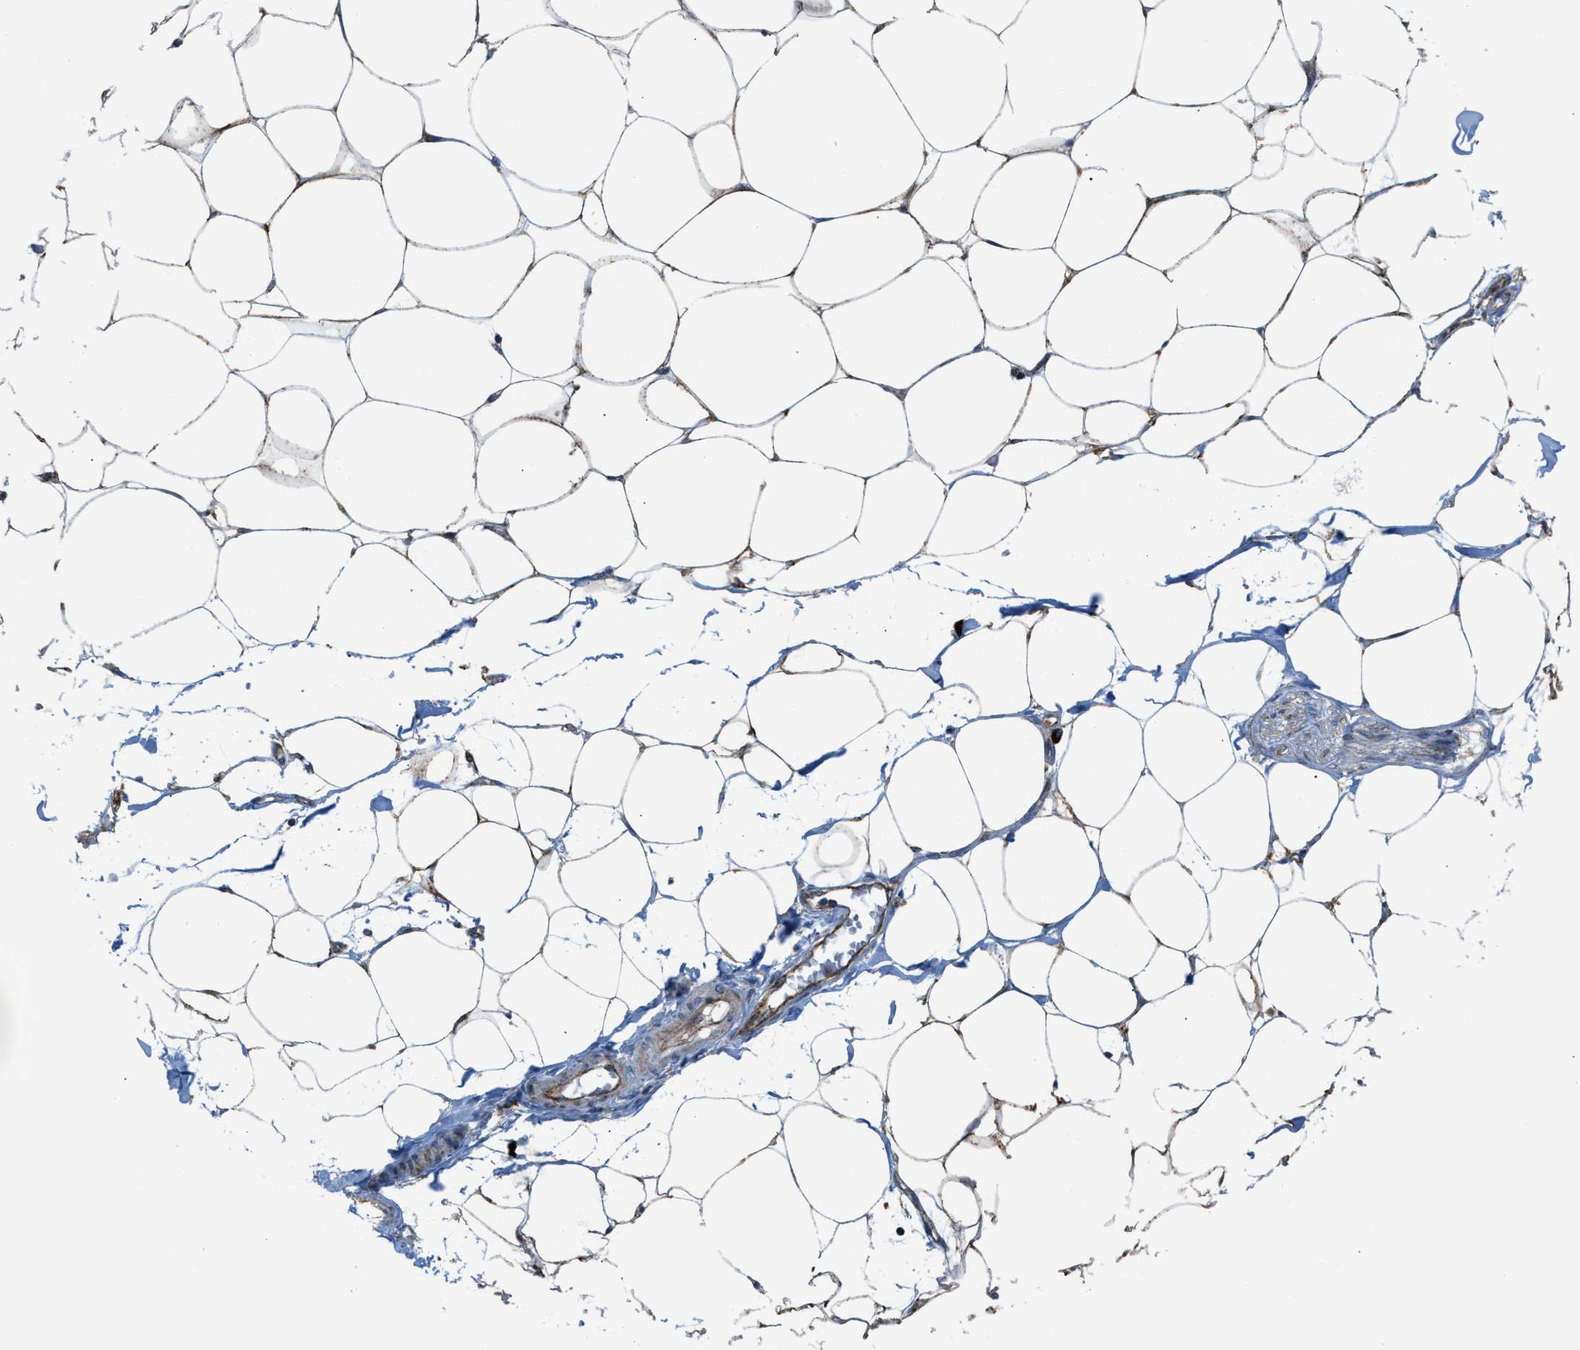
{"staining": {"intensity": "moderate", "quantity": ">75%", "location": "cytoplasmic/membranous"}, "tissue": "adipose tissue", "cell_type": "Adipocytes", "image_type": "normal", "snomed": [{"axis": "morphology", "description": "Normal tissue, NOS"}, {"axis": "morphology", "description": "Adenocarcinoma, NOS"}, {"axis": "topography", "description": "Colon"}, {"axis": "topography", "description": "Peripheral nerve tissue"}], "caption": "An immunohistochemistry (IHC) histopathology image of benign tissue is shown. Protein staining in brown labels moderate cytoplasmic/membranous positivity in adipose tissue within adipocytes.", "gene": "PDCL", "patient": {"sex": "male", "age": 14}}